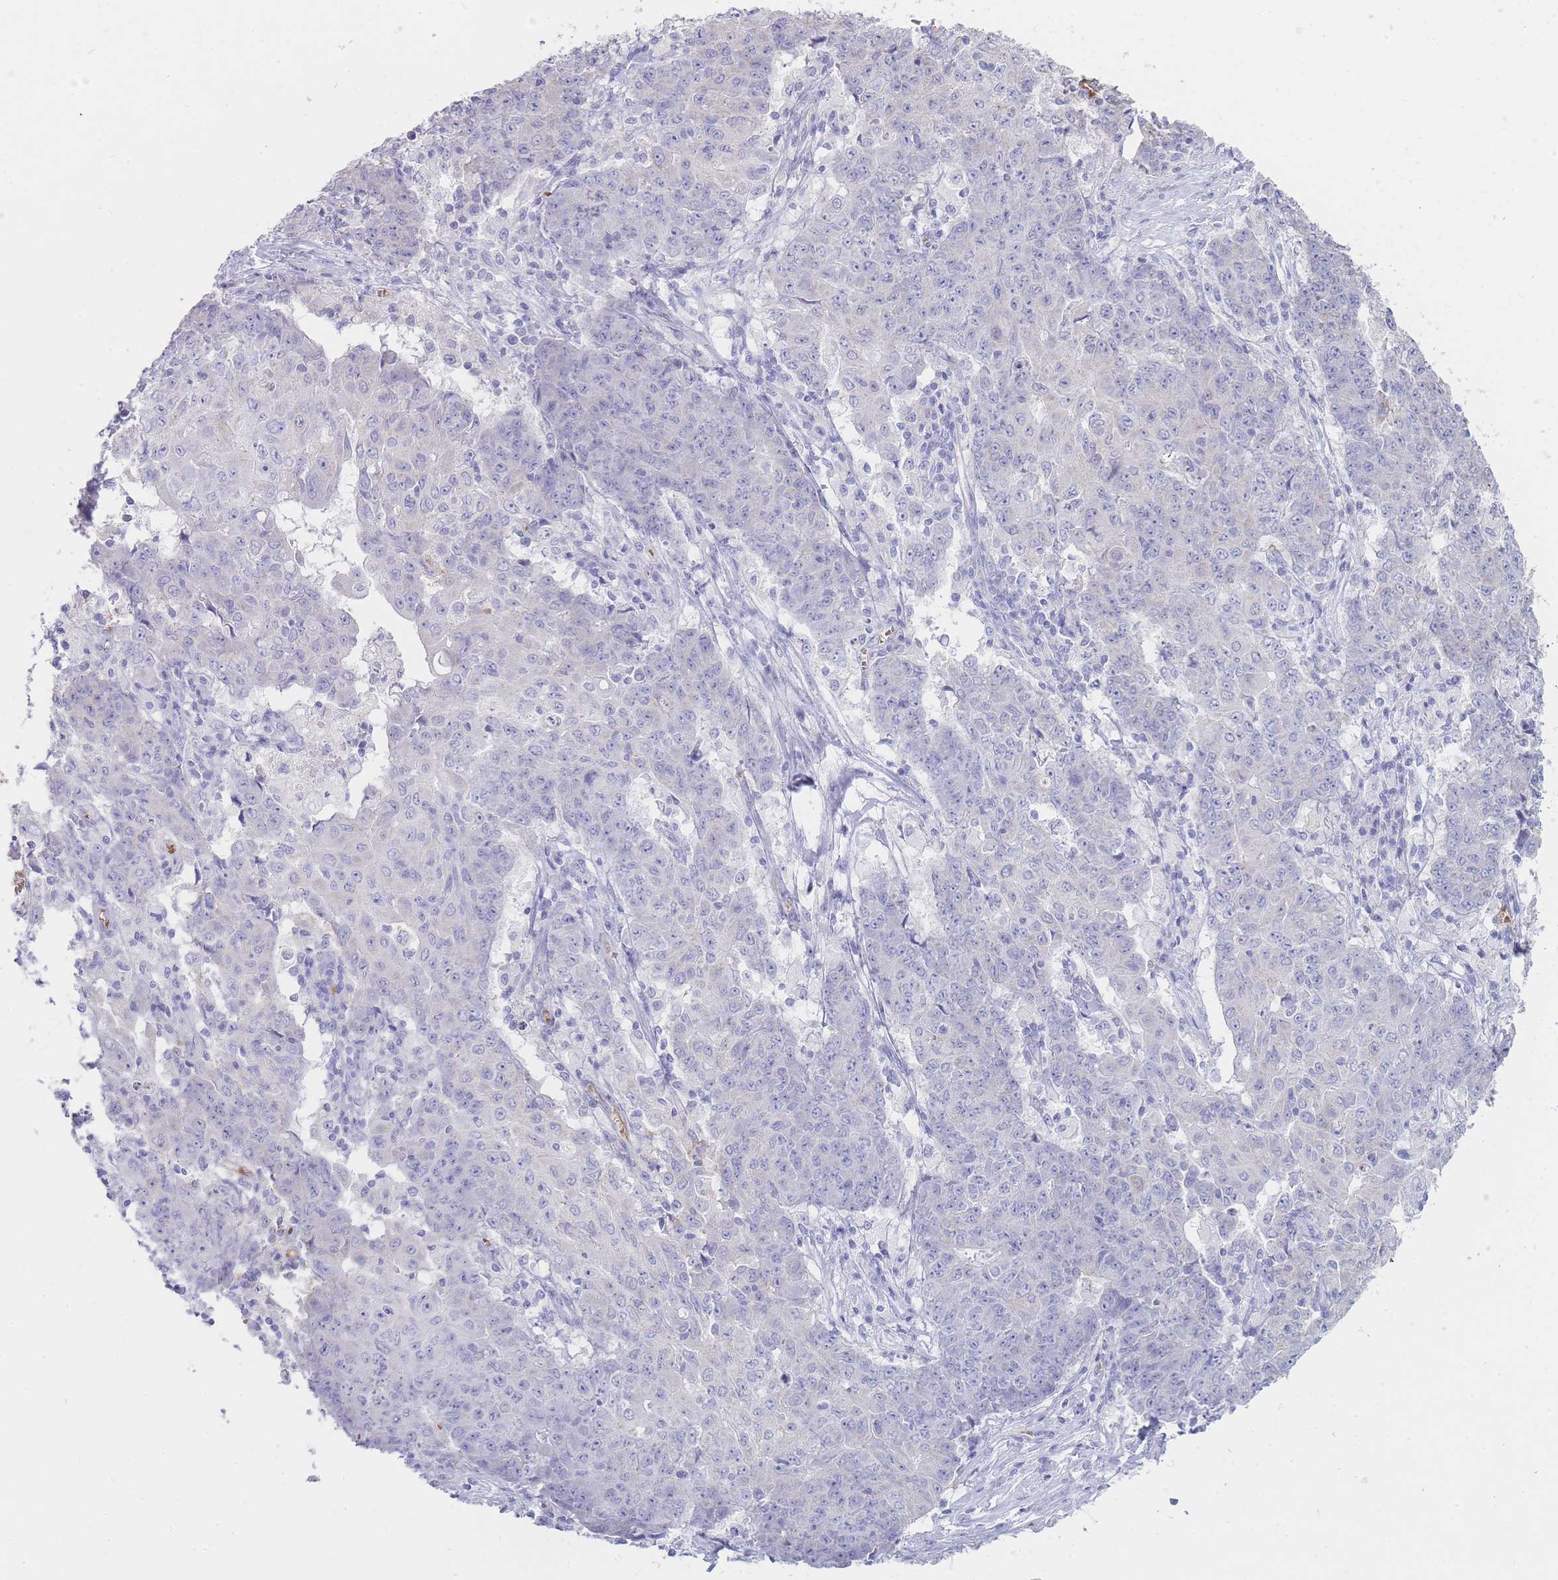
{"staining": {"intensity": "negative", "quantity": "none", "location": "none"}, "tissue": "ovarian cancer", "cell_type": "Tumor cells", "image_type": "cancer", "snomed": [{"axis": "morphology", "description": "Carcinoma, endometroid"}, {"axis": "topography", "description": "Ovary"}], "caption": "Tumor cells show no significant positivity in endometroid carcinoma (ovarian).", "gene": "HBG2", "patient": {"sex": "female", "age": 42}}